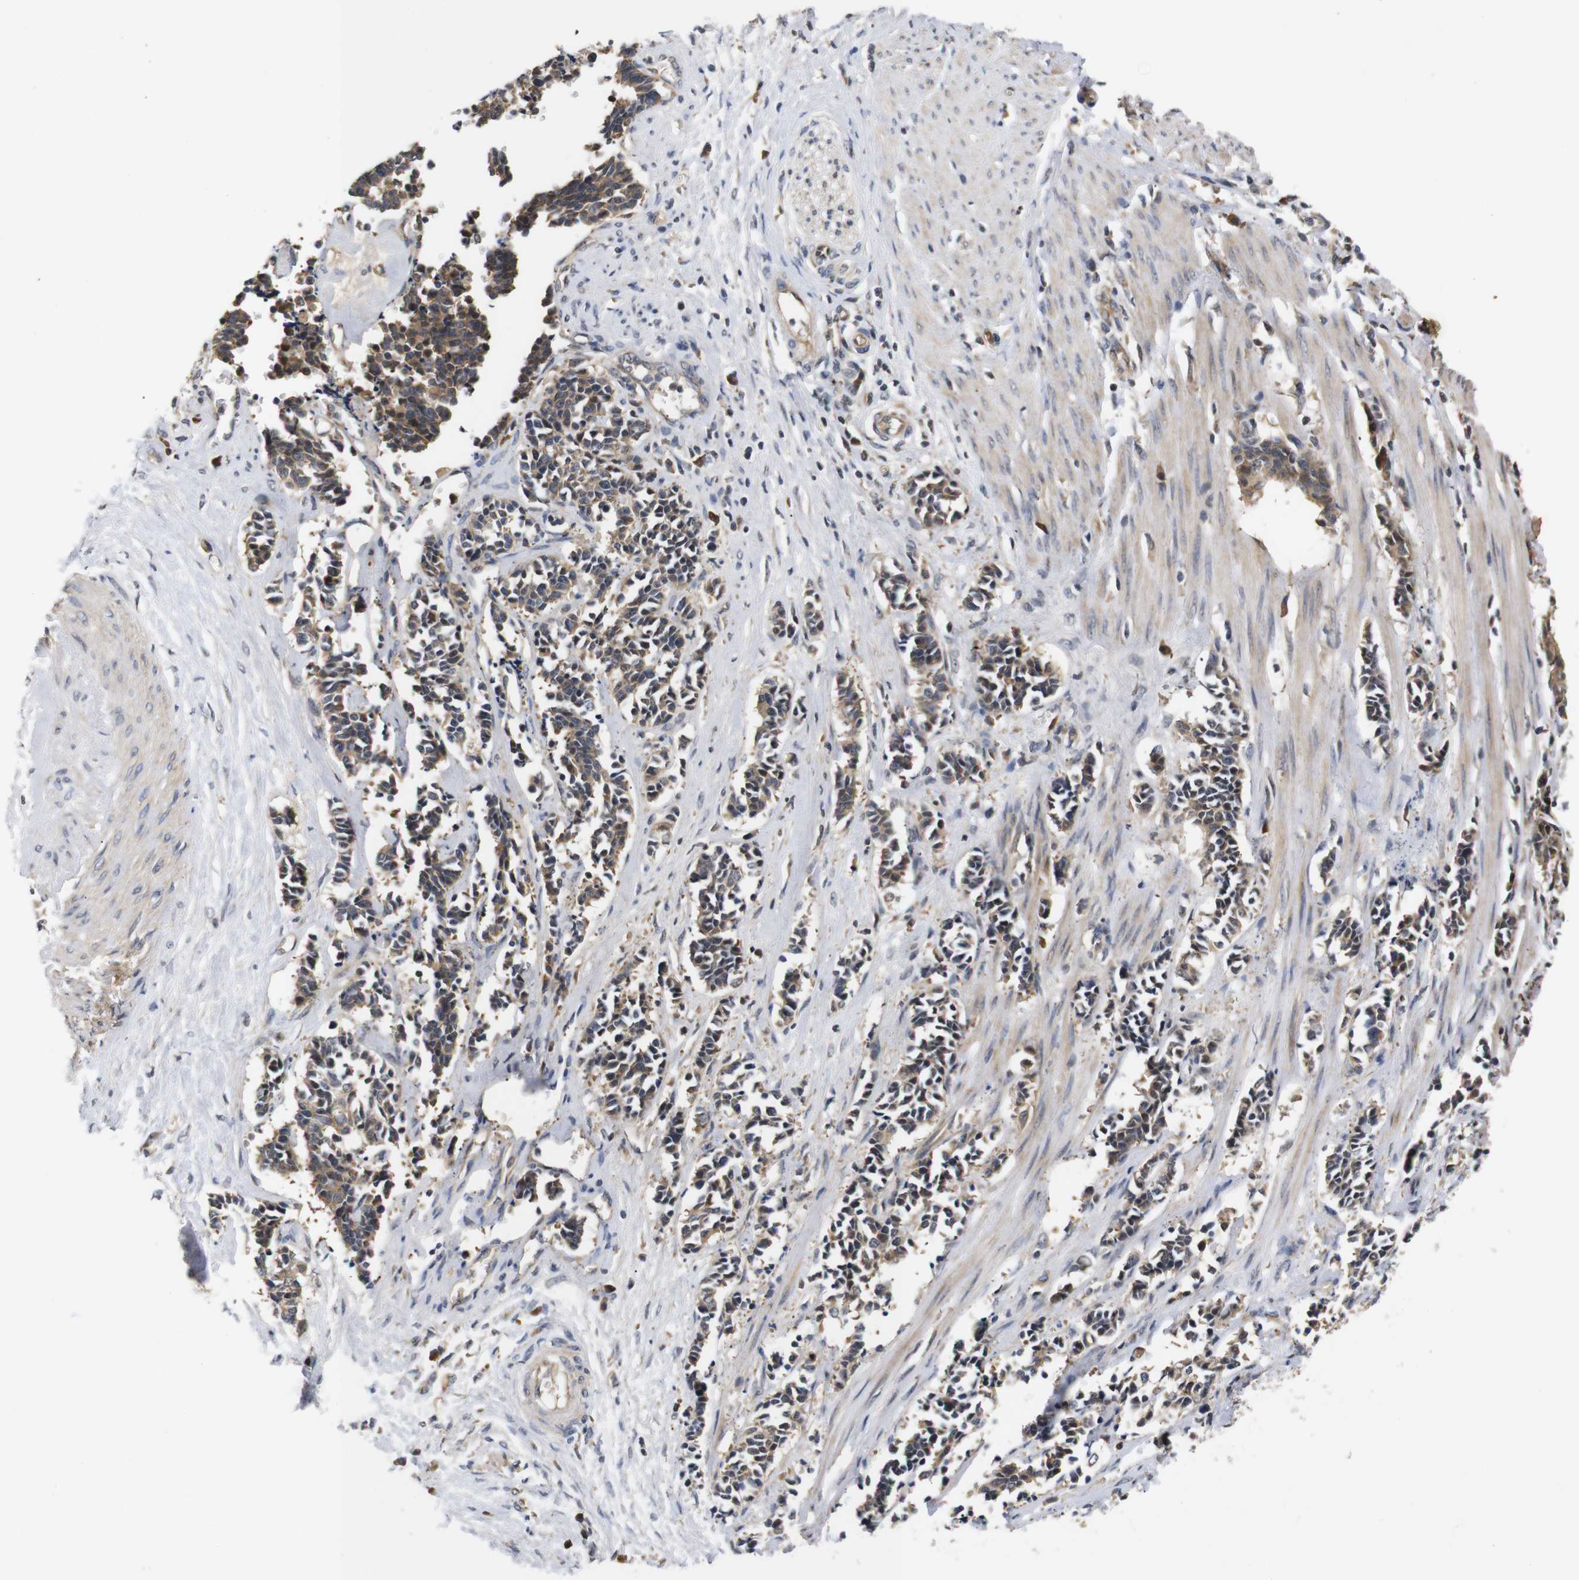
{"staining": {"intensity": "moderate", "quantity": ">75%", "location": "cytoplasmic/membranous"}, "tissue": "cervical cancer", "cell_type": "Tumor cells", "image_type": "cancer", "snomed": [{"axis": "morphology", "description": "Squamous cell carcinoma, NOS"}, {"axis": "topography", "description": "Cervix"}], "caption": "Protein analysis of cervical cancer tissue displays moderate cytoplasmic/membranous positivity in approximately >75% of tumor cells. Nuclei are stained in blue.", "gene": "RIPK1", "patient": {"sex": "female", "age": 35}}